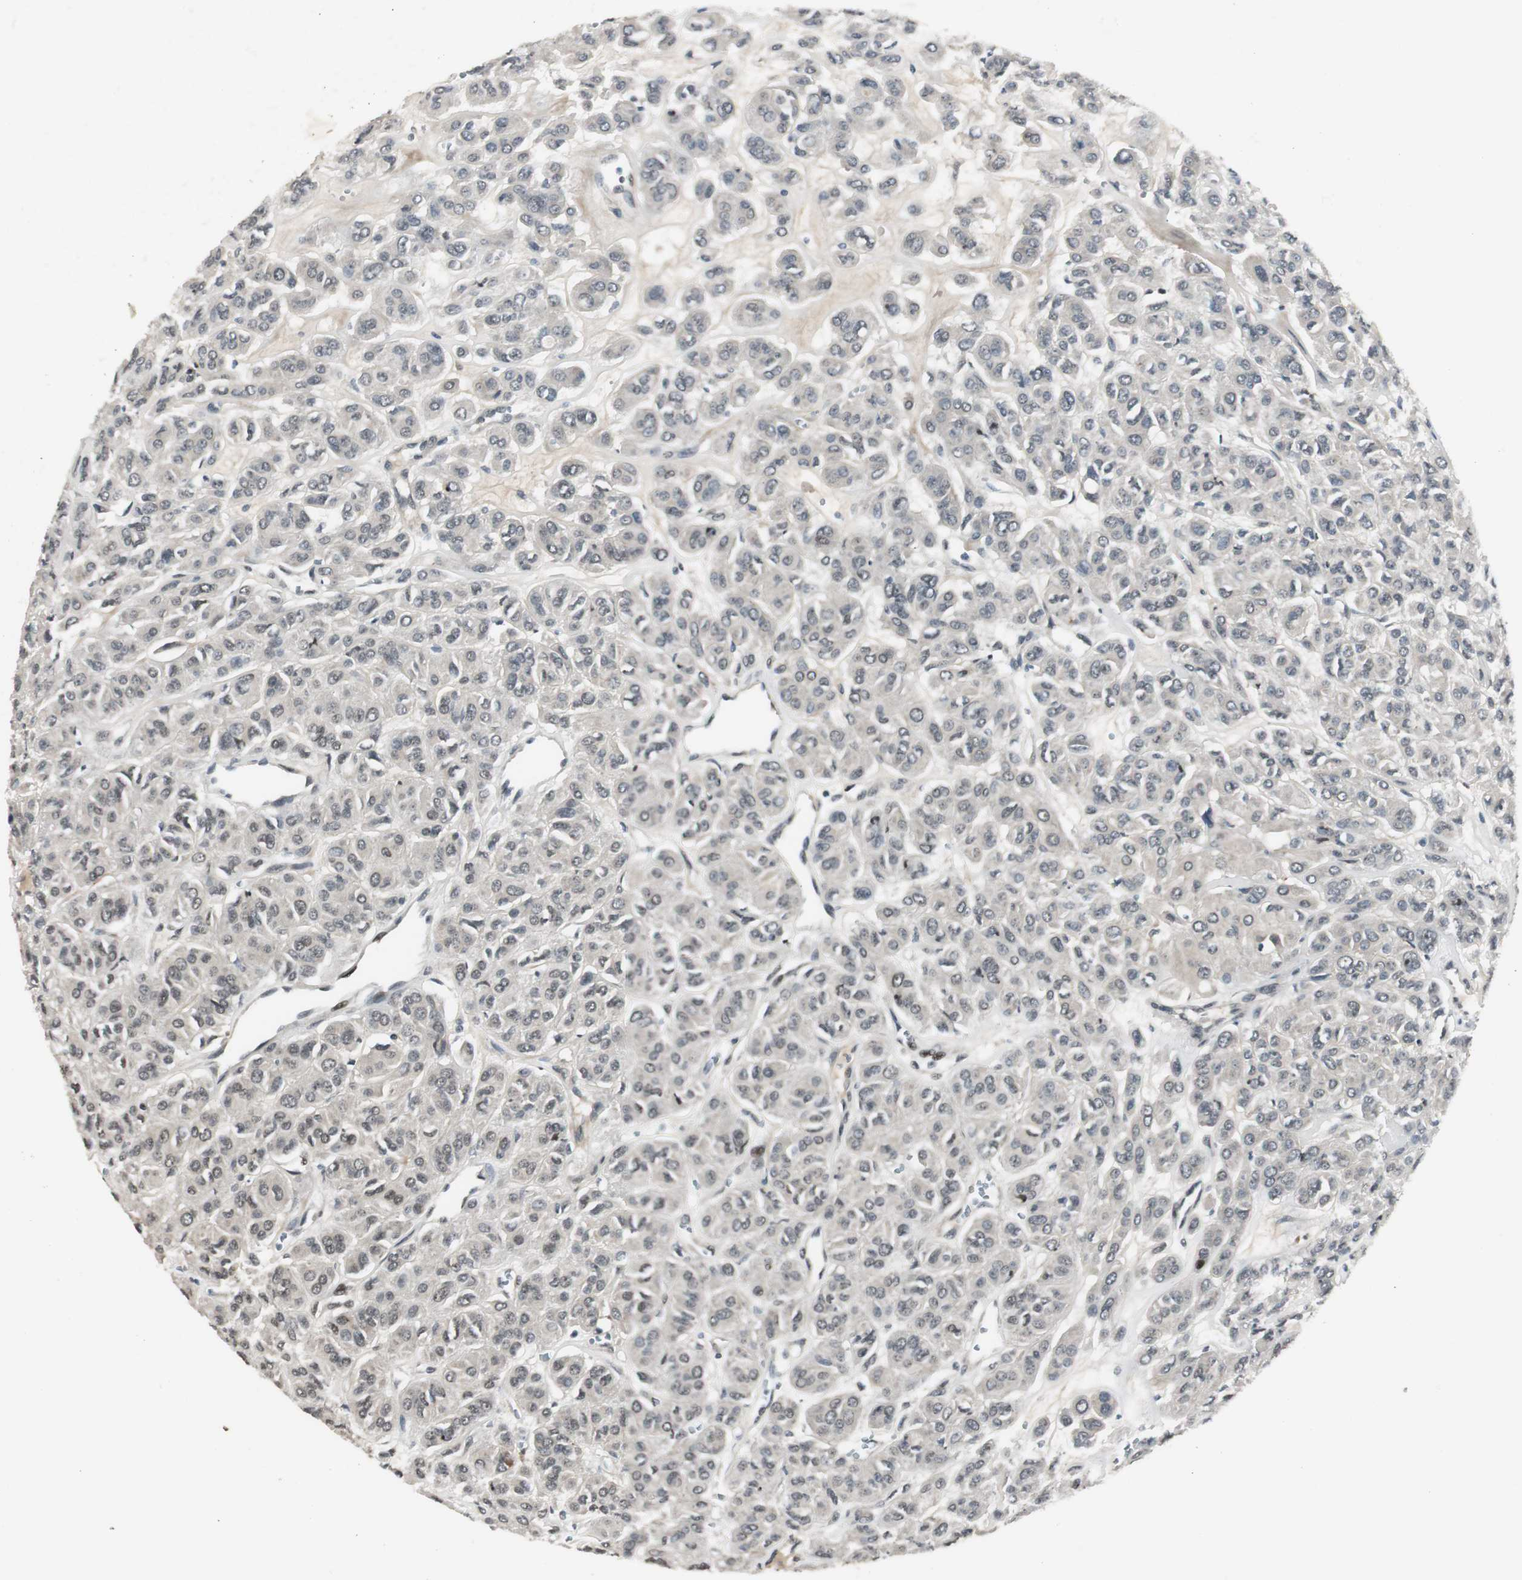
{"staining": {"intensity": "negative", "quantity": "none", "location": "none"}, "tissue": "thyroid cancer", "cell_type": "Tumor cells", "image_type": "cancer", "snomed": [{"axis": "morphology", "description": "Follicular adenoma carcinoma, NOS"}, {"axis": "topography", "description": "Thyroid gland"}], "caption": "Tumor cells are negative for brown protein staining in thyroid cancer (follicular adenoma carcinoma).", "gene": "BOLA1", "patient": {"sex": "female", "age": 71}}